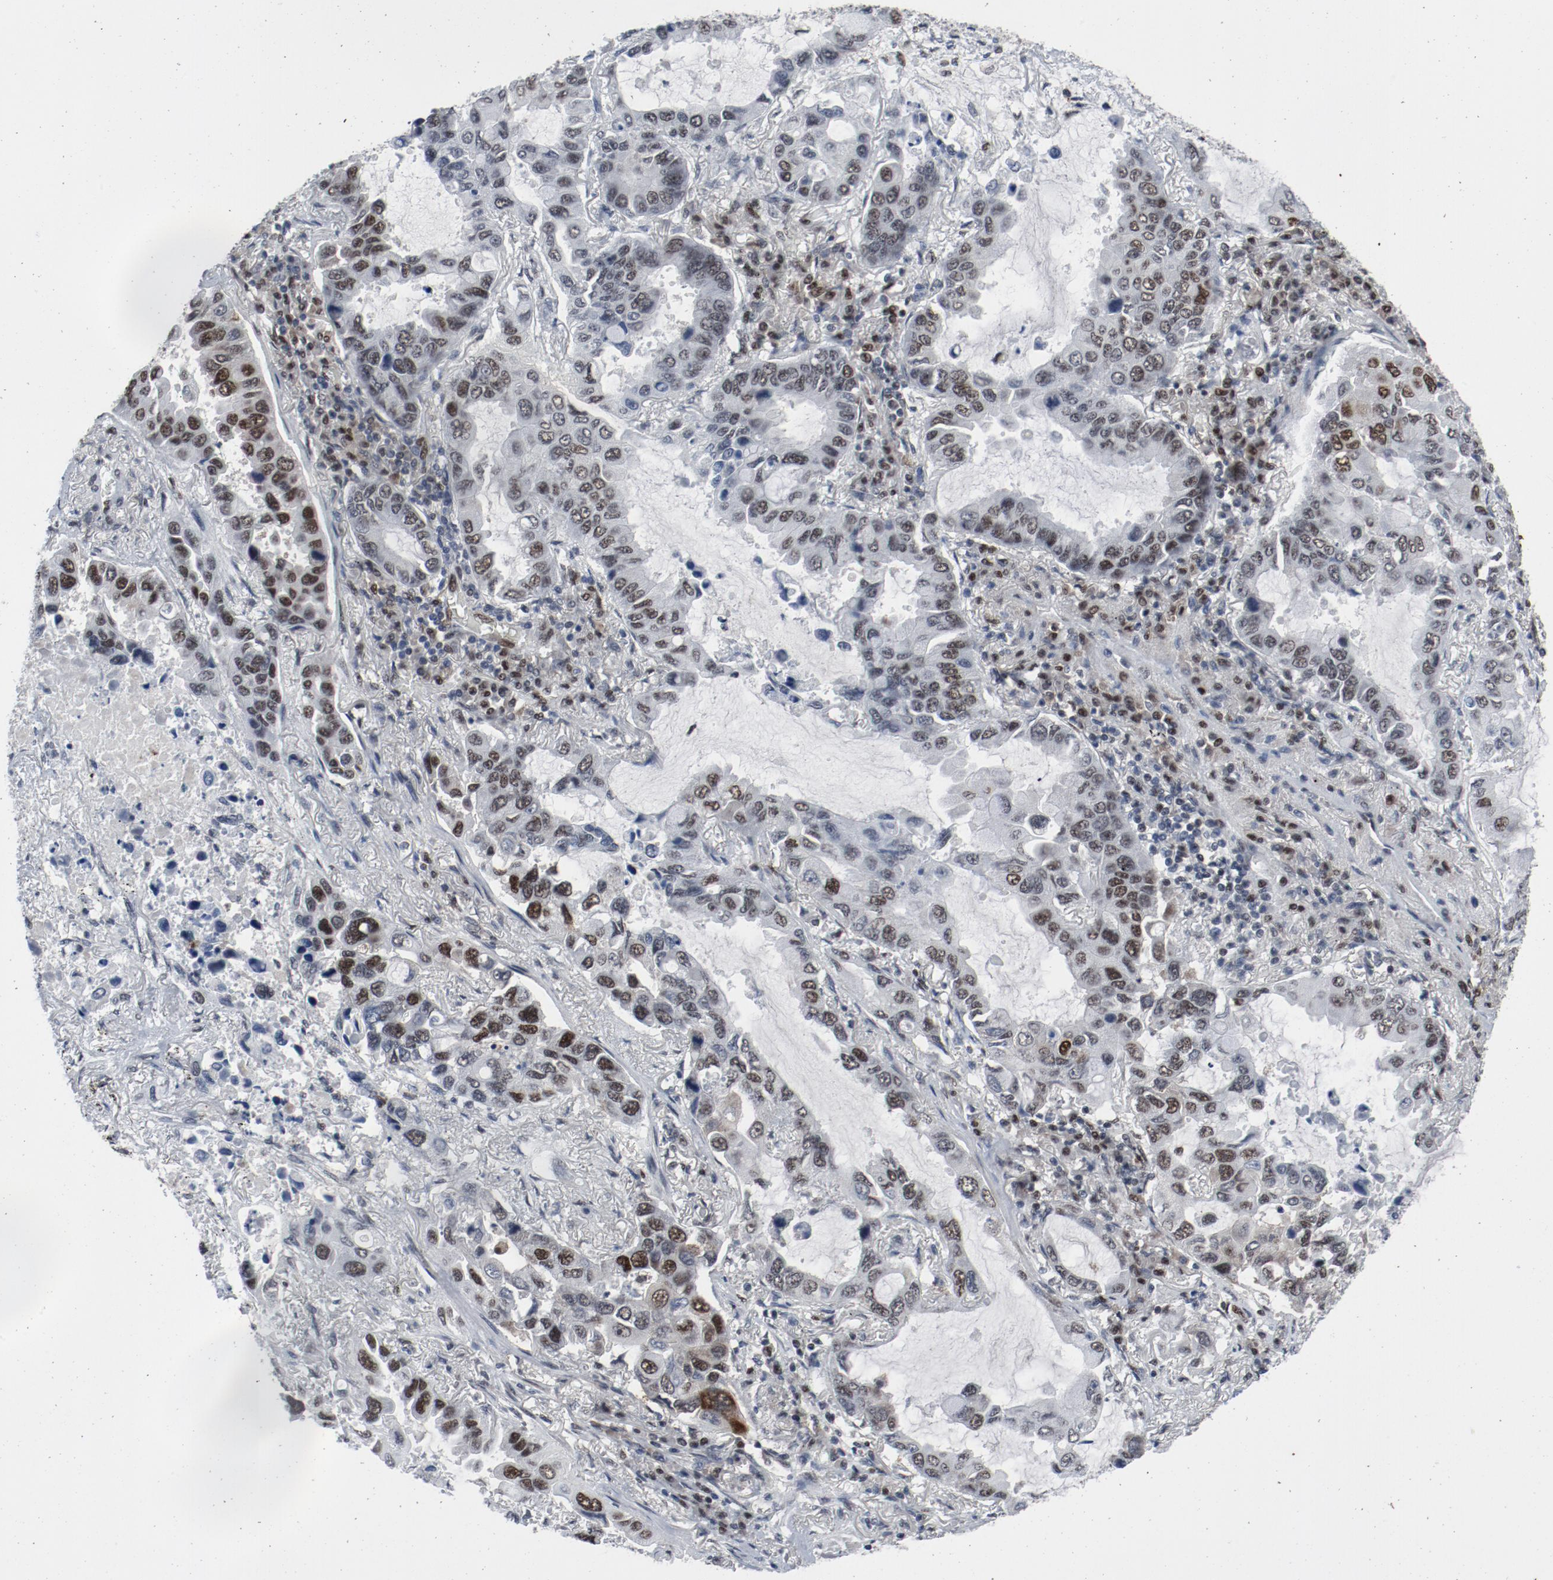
{"staining": {"intensity": "moderate", "quantity": ">75%", "location": "nuclear"}, "tissue": "lung cancer", "cell_type": "Tumor cells", "image_type": "cancer", "snomed": [{"axis": "morphology", "description": "Adenocarcinoma, NOS"}, {"axis": "topography", "description": "Lung"}], "caption": "The immunohistochemical stain highlights moderate nuclear positivity in tumor cells of lung adenocarcinoma tissue.", "gene": "JMJD6", "patient": {"sex": "male", "age": 64}}